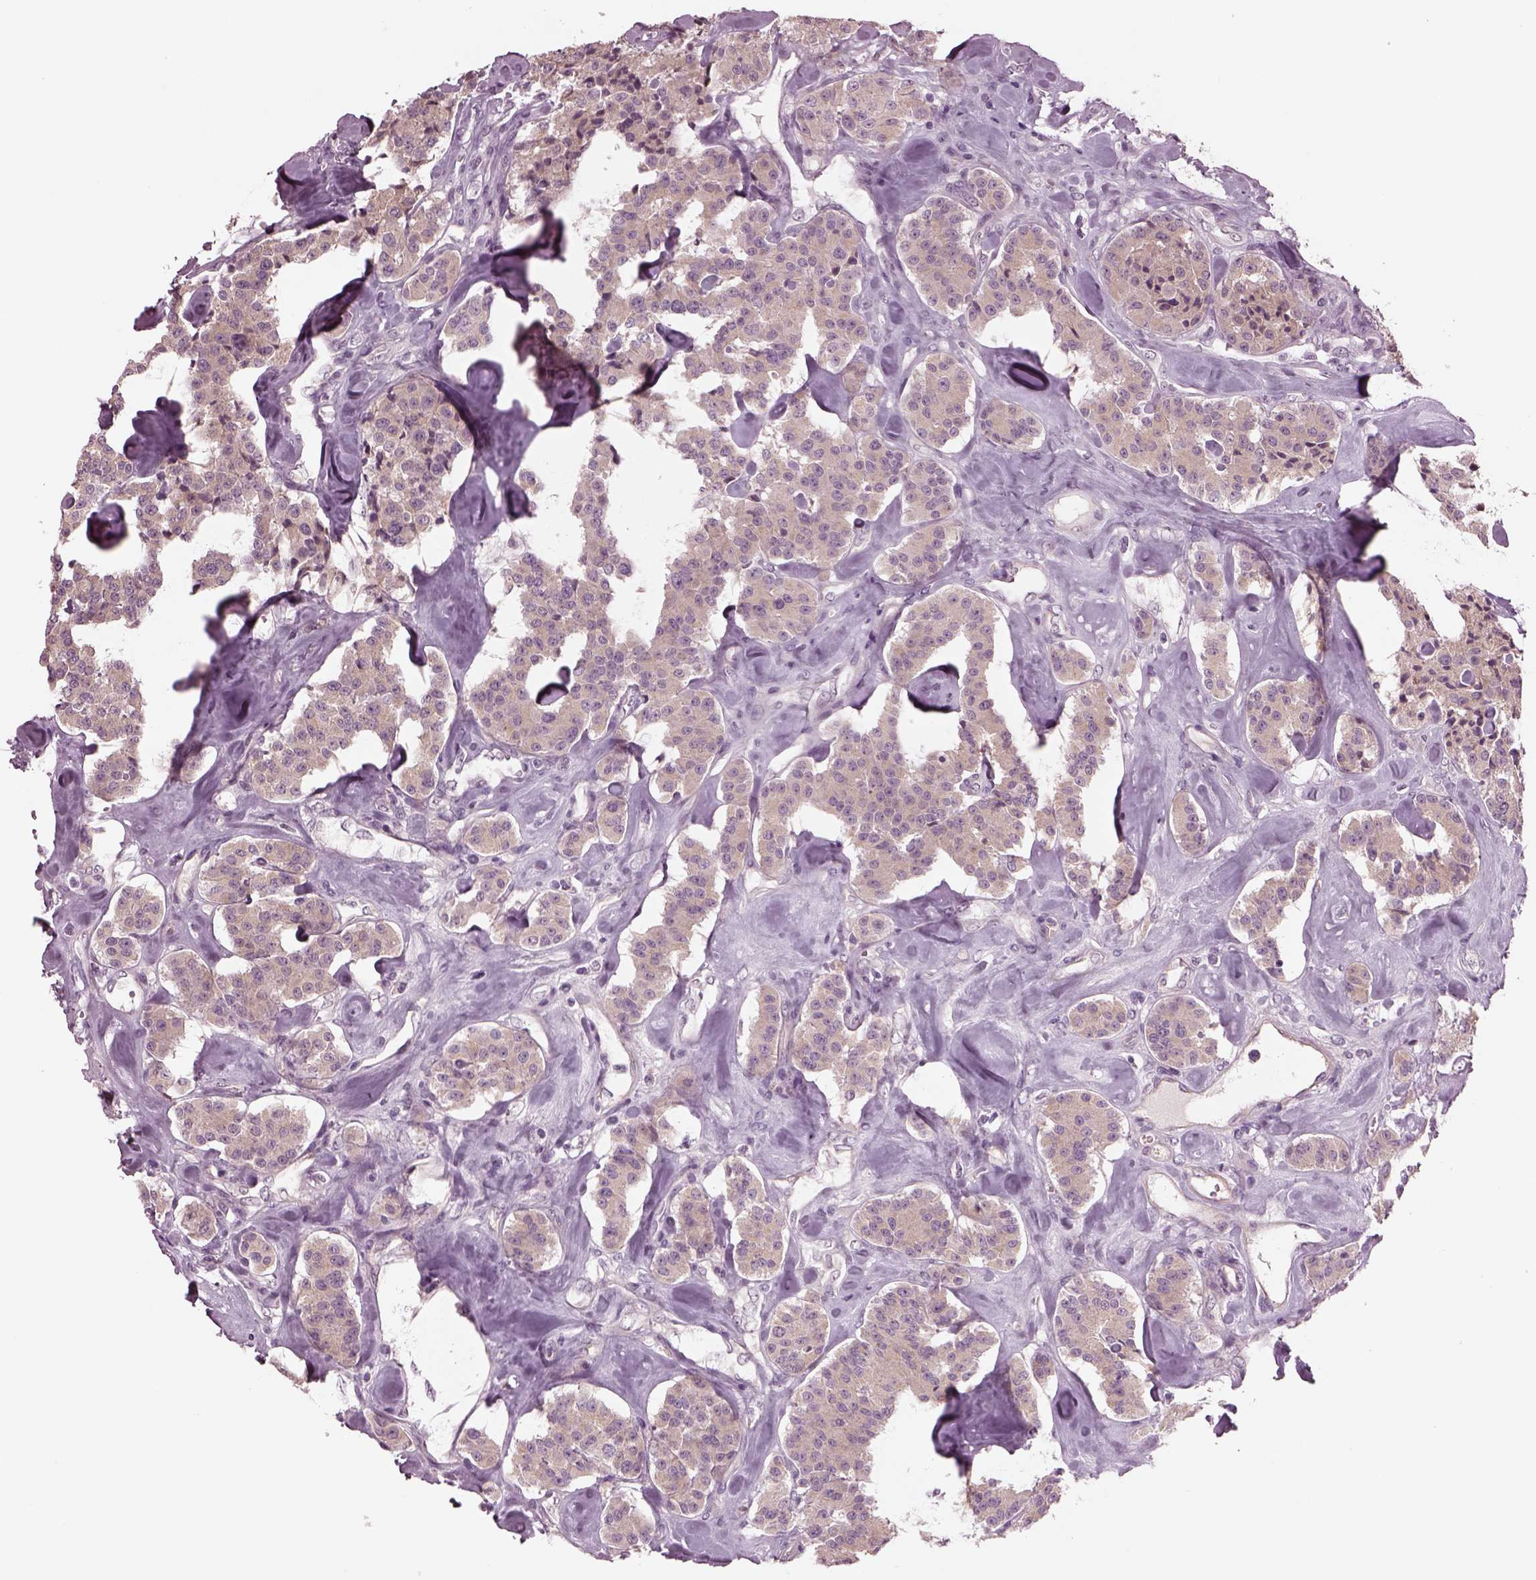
{"staining": {"intensity": "negative", "quantity": "none", "location": "none"}, "tissue": "carcinoid", "cell_type": "Tumor cells", "image_type": "cancer", "snomed": [{"axis": "morphology", "description": "Carcinoid, malignant, NOS"}, {"axis": "topography", "description": "Pancreas"}], "caption": "Malignant carcinoid stained for a protein using immunohistochemistry (IHC) demonstrates no positivity tumor cells.", "gene": "CLCN4", "patient": {"sex": "male", "age": 41}}